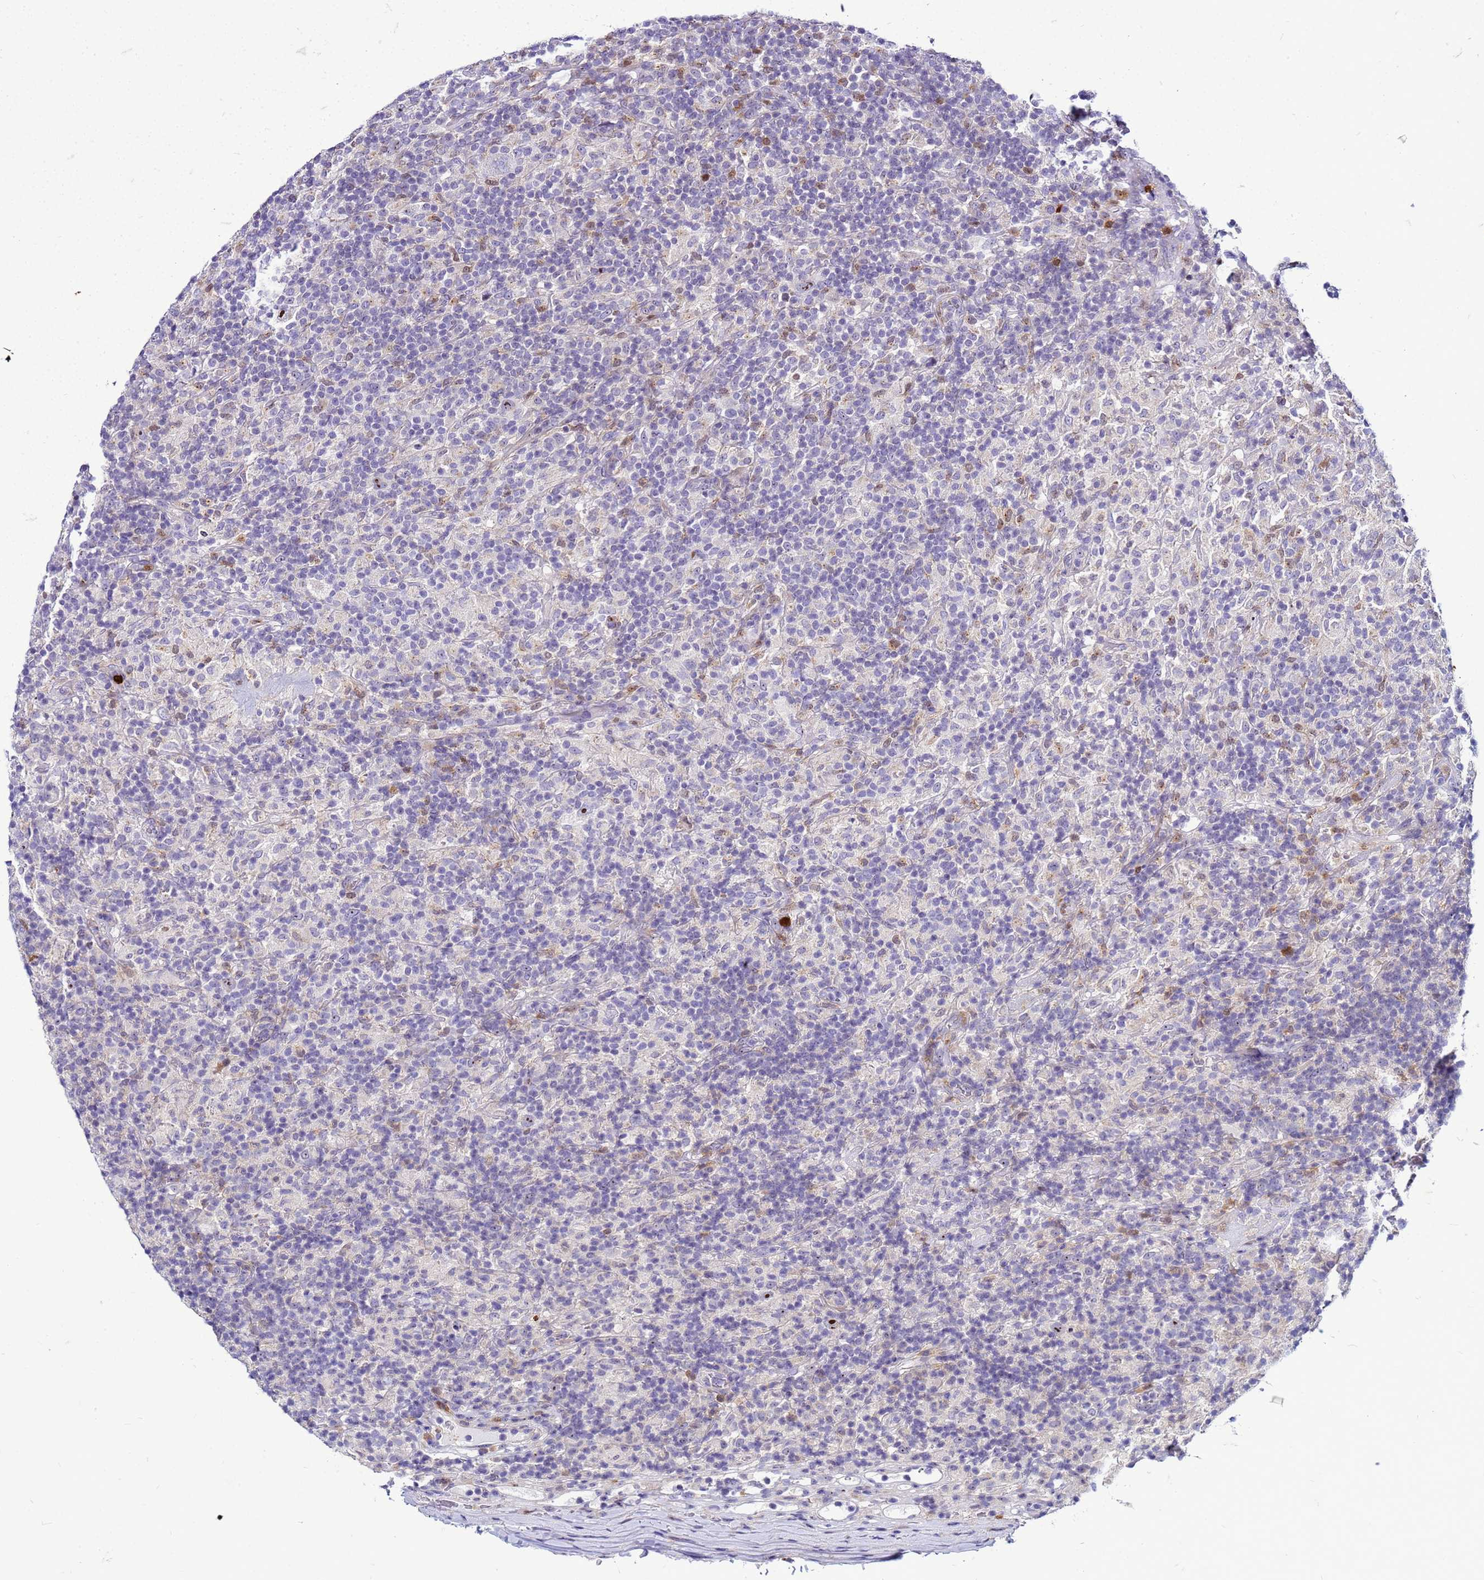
{"staining": {"intensity": "weak", "quantity": ">75%", "location": "cytoplasmic/membranous,nuclear"}, "tissue": "lymphoma", "cell_type": "Tumor cells", "image_type": "cancer", "snomed": [{"axis": "morphology", "description": "Hodgkin's disease, NOS"}, {"axis": "topography", "description": "Lymph node"}], "caption": "Weak cytoplasmic/membranous and nuclear staining for a protein is appreciated in approximately >75% of tumor cells of lymphoma using IHC.", "gene": "VPS4B", "patient": {"sex": "male", "age": 70}}